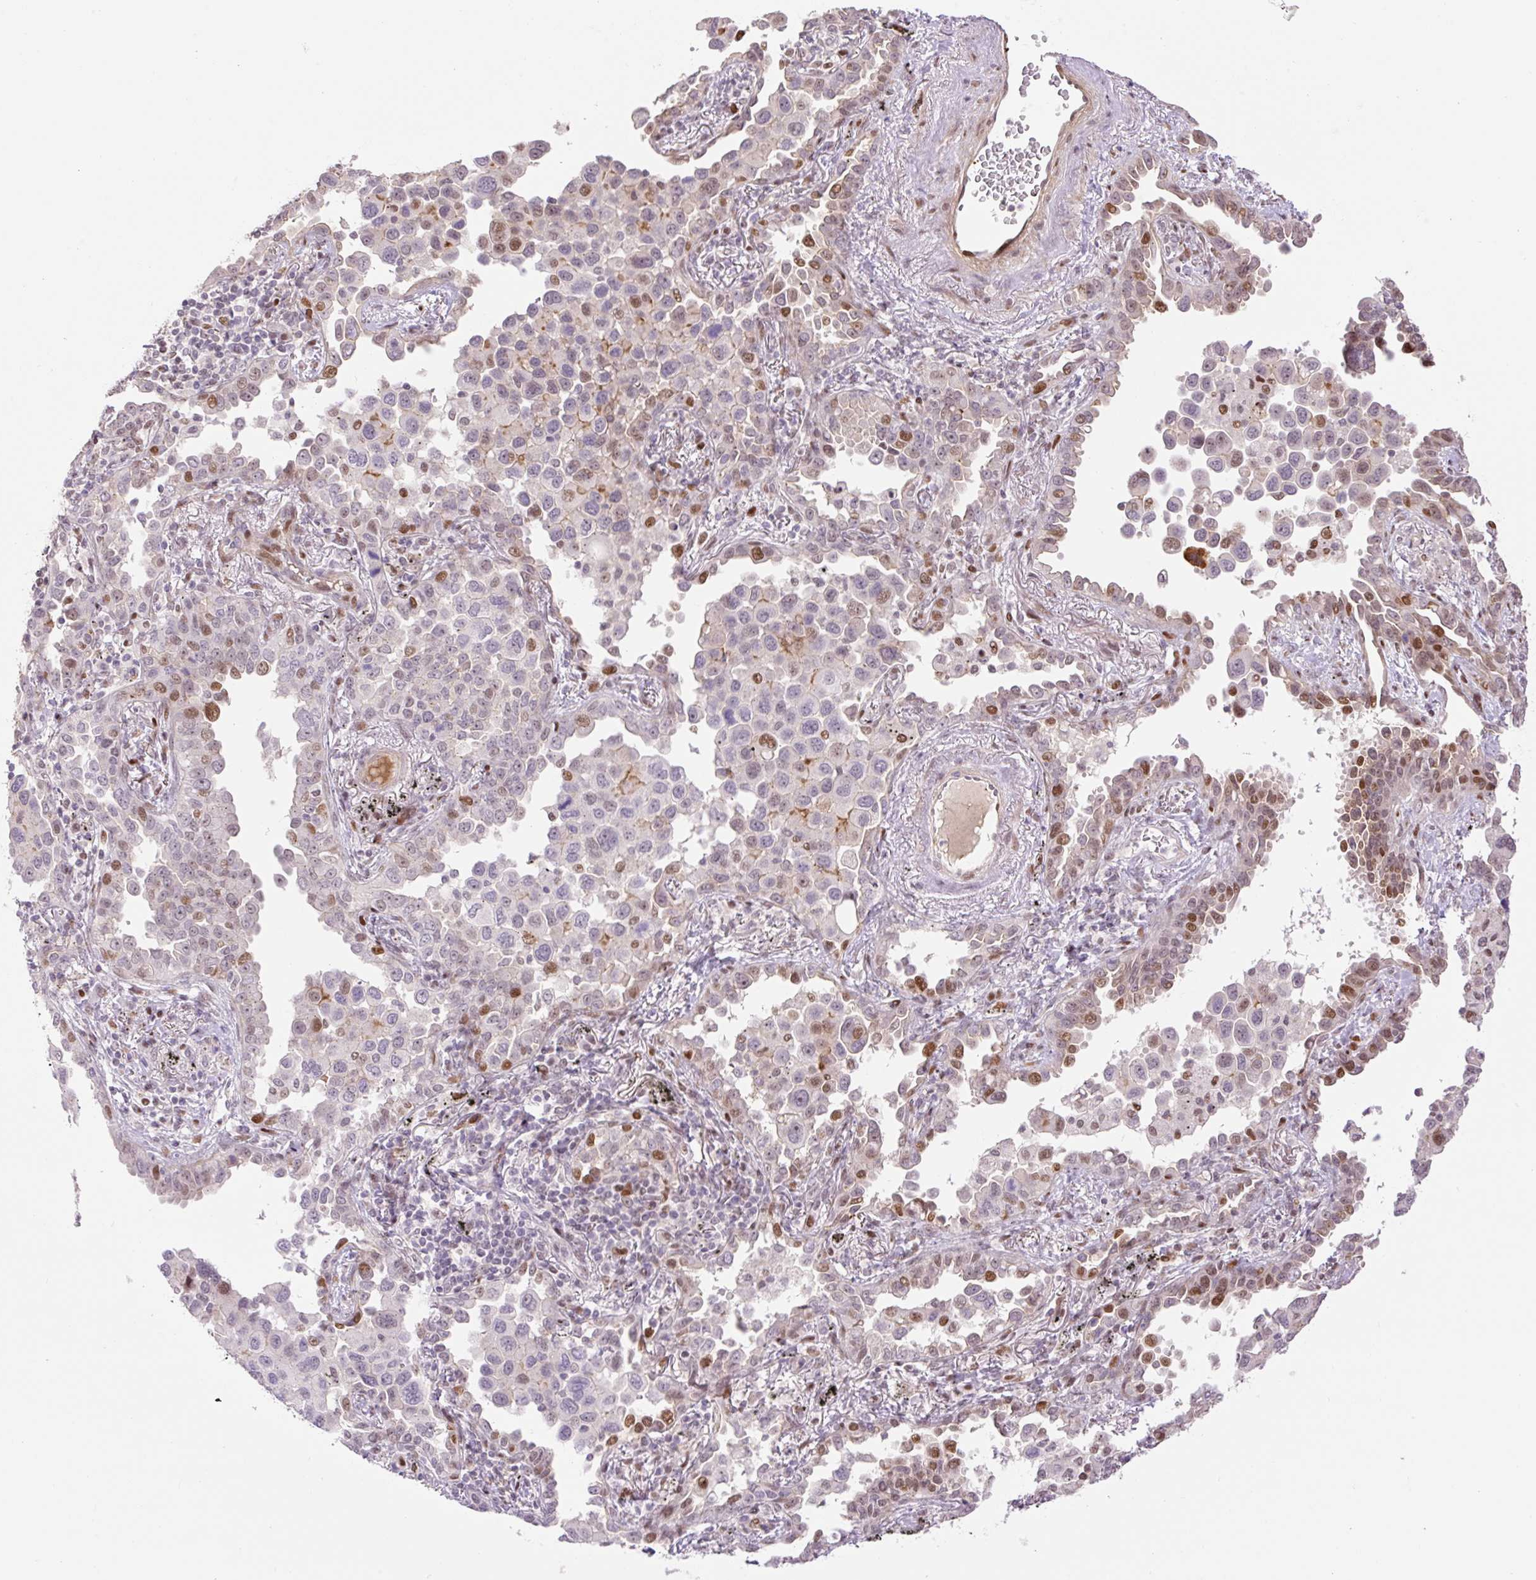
{"staining": {"intensity": "moderate", "quantity": "25%-75%", "location": "nuclear"}, "tissue": "lung cancer", "cell_type": "Tumor cells", "image_type": "cancer", "snomed": [{"axis": "morphology", "description": "Adenocarcinoma, NOS"}, {"axis": "topography", "description": "Lung"}], "caption": "Lung adenocarcinoma tissue demonstrates moderate nuclear positivity in about 25%-75% of tumor cells, visualized by immunohistochemistry.", "gene": "RIPPLY3", "patient": {"sex": "male", "age": 67}}